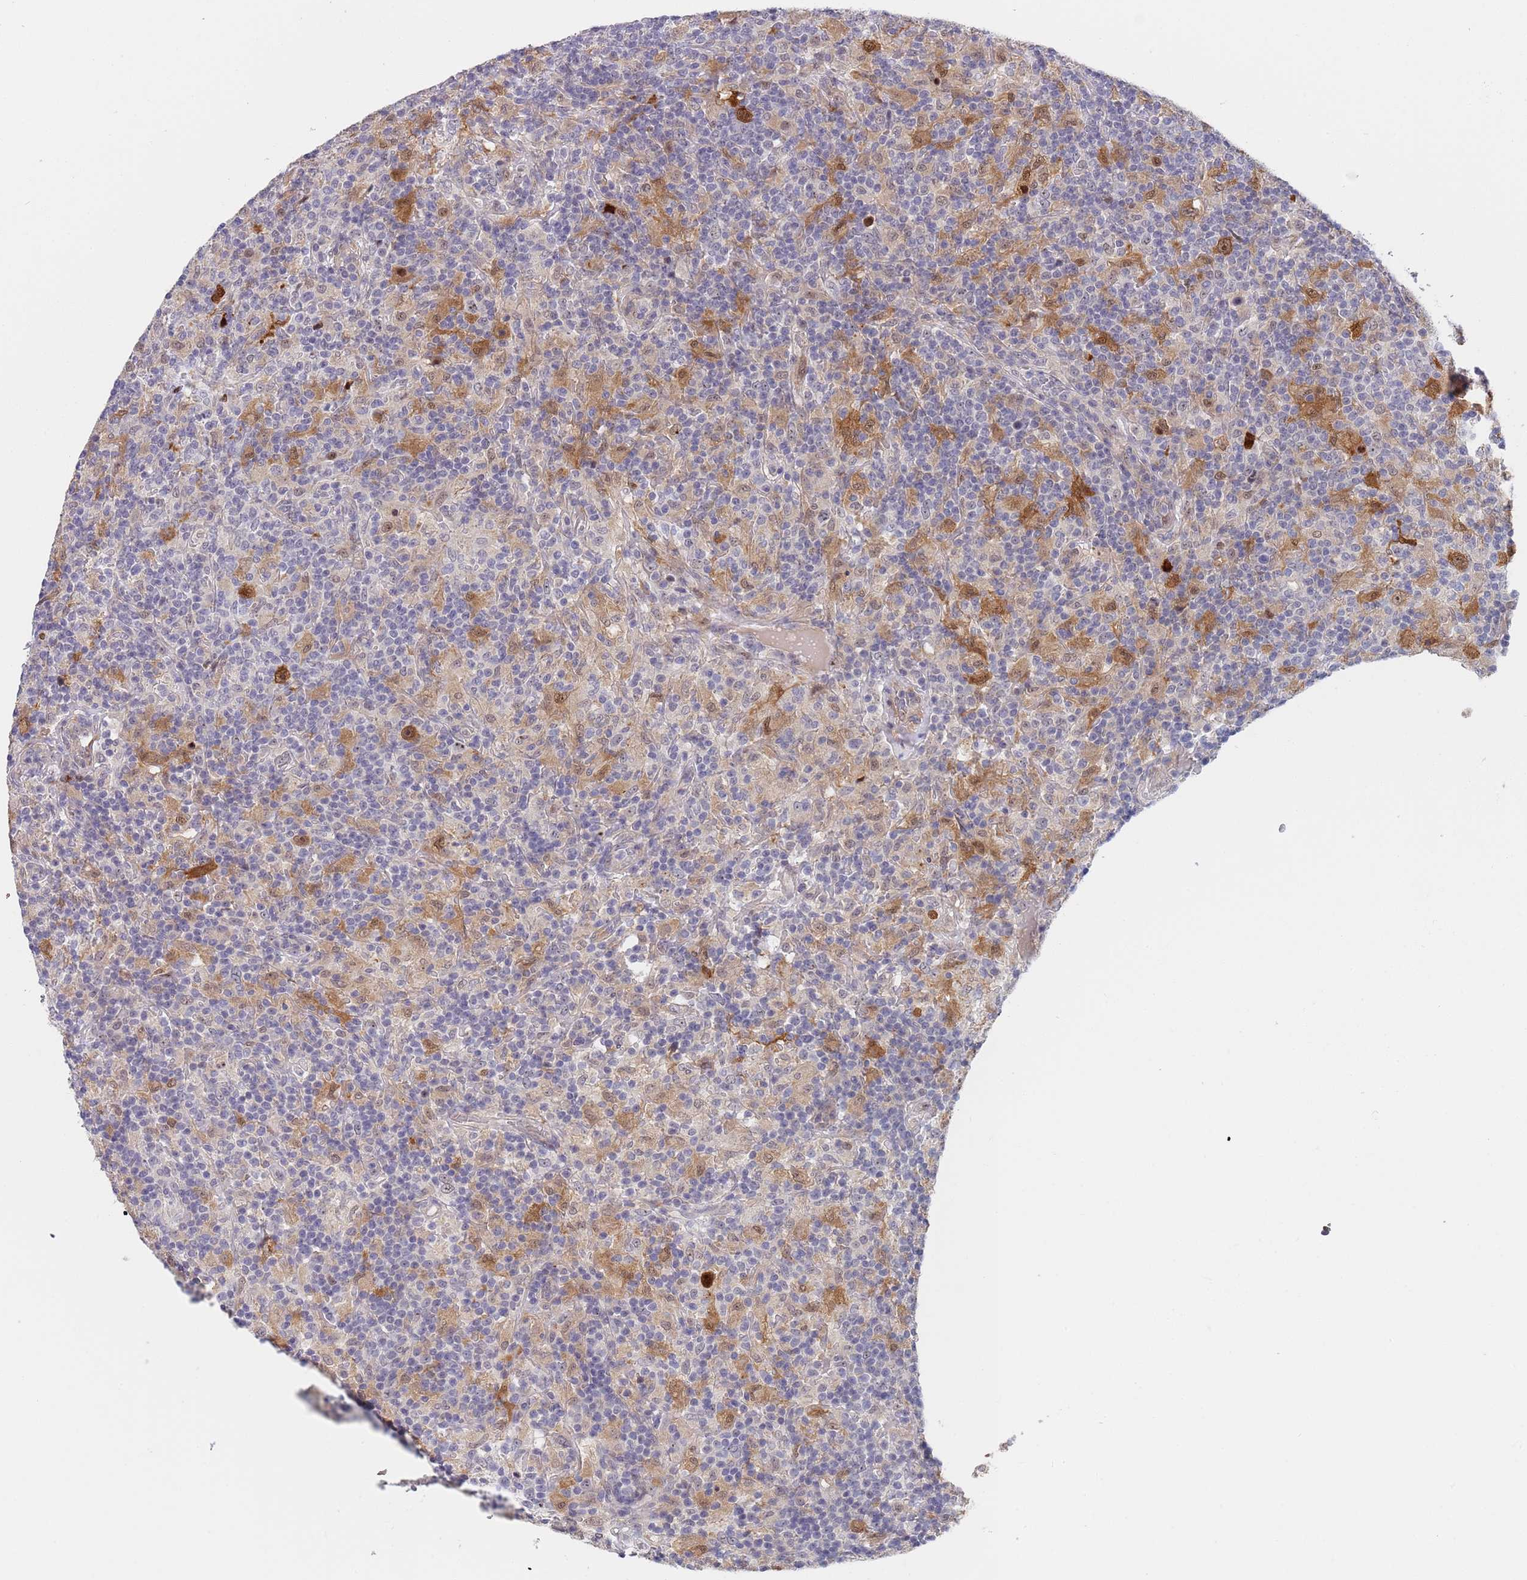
{"staining": {"intensity": "strong", "quantity": ">75%", "location": "cytoplasmic/membranous,nuclear"}, "tissue": "lymphoma", "cell_type": "Tumor cells", "image_type": "cancer", "snomed": [{"axis": "morphology", "description": "Hodgkin's disease, NOS"}, {"axis": "topography", "description": "Lymph node"}], "caption": "IHC micrograph of lymphoma stained for a protein (brown), which demonstrates high levels of strong cytoplasmic/membranous and nuclear expression in about >75% of tumor cells.", "gene": "PLCL2", "patient": {"sex": "male", "age": 70}}